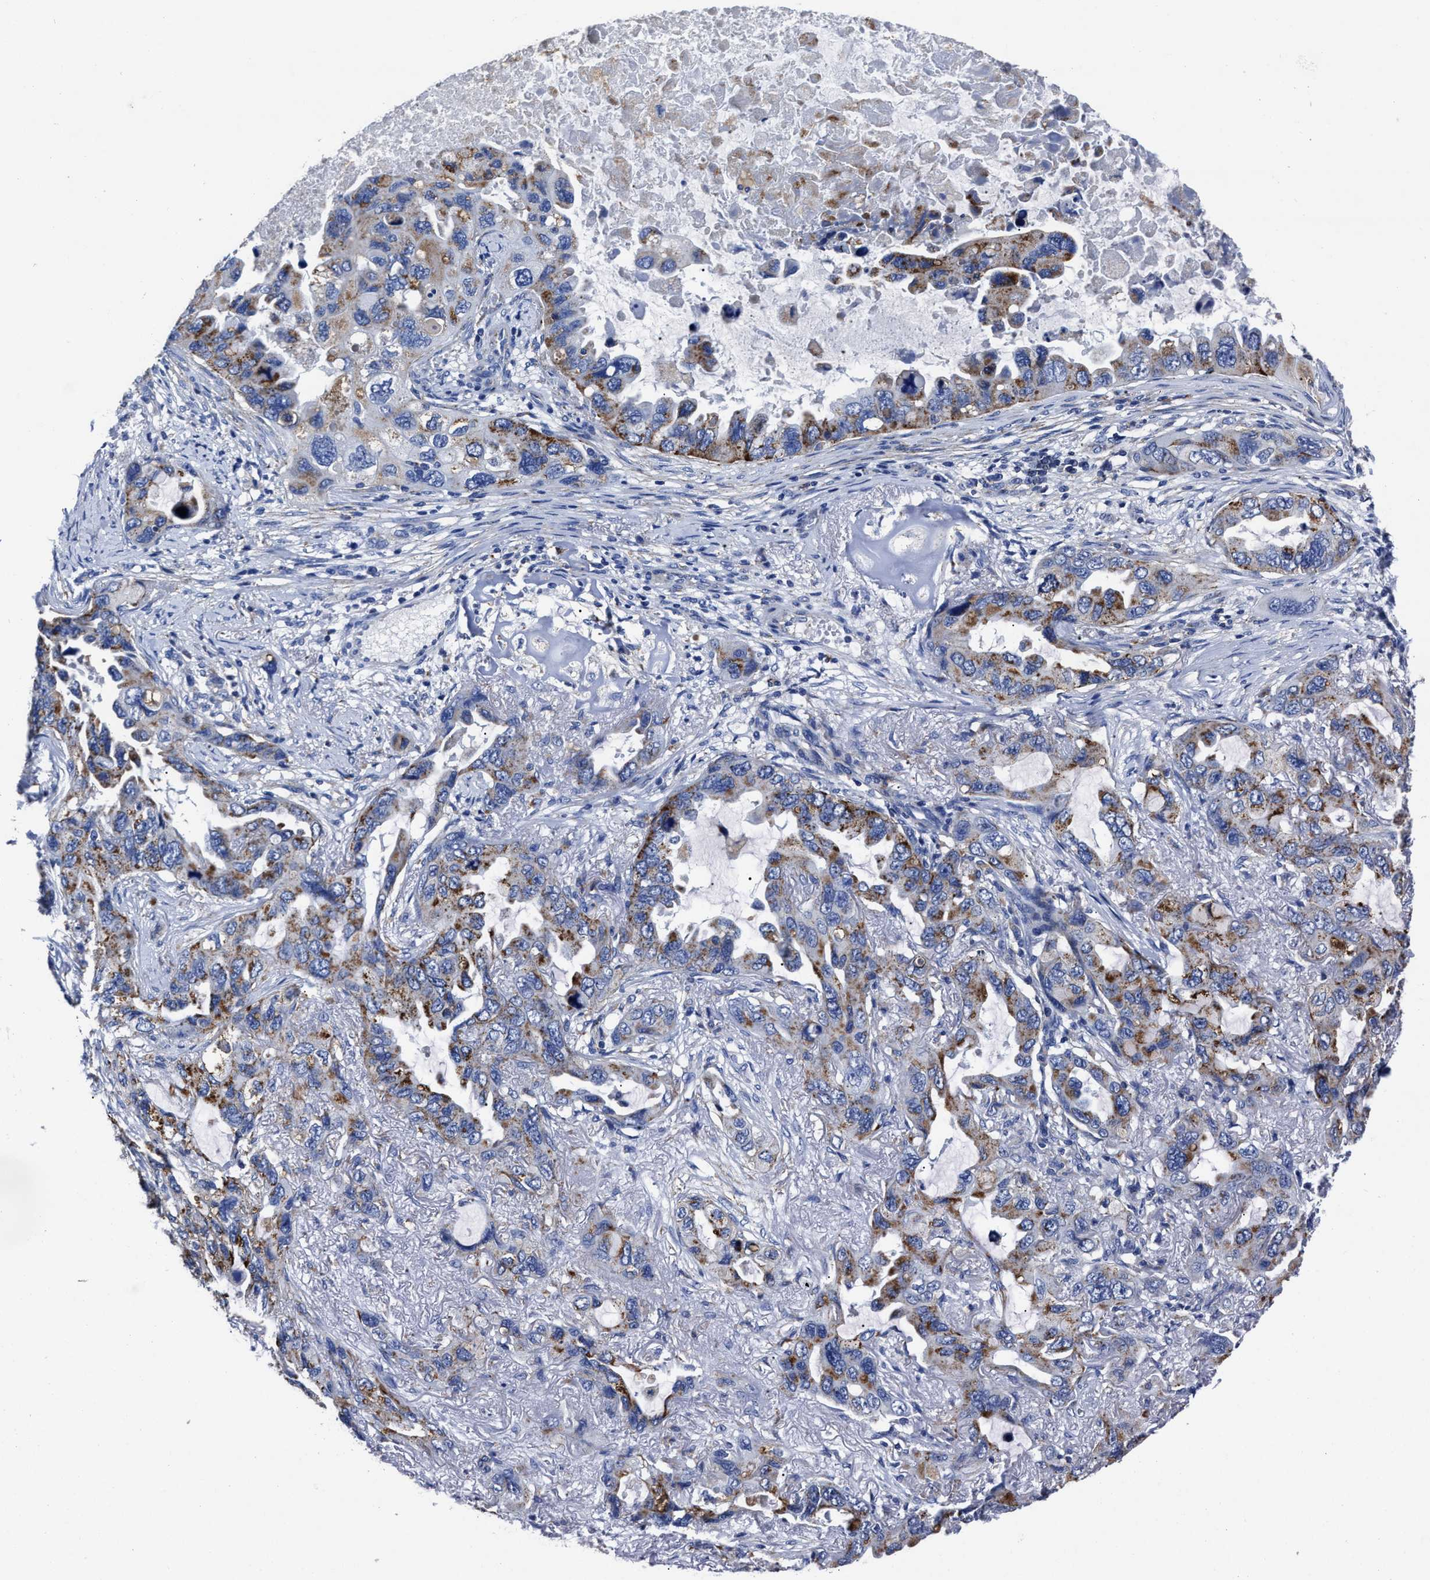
{"staining": {"intensity": "moderate", "quantity": "25%-75%", "location": "cytoplasmic/membranous"}, "tissue": "lung cancer", "cell_type": "Tumor cells", "image_type": "cancer", "snomed": [{"axis": "morphology", "description": "Squamous cell carcinoma, NOS"}, {"axis": "topography", "description": "Lung"}], "caption": "Protein staining reveals moderate cytoplasmic/membranous expression in approximately 25%-75% of tumor cells in squamous cell carcinoma (lung). (IHC, brightfield microscopy, high magnification).", "gene": "LAMTOR4", "patient": {"sex": "female", "age": 73}}